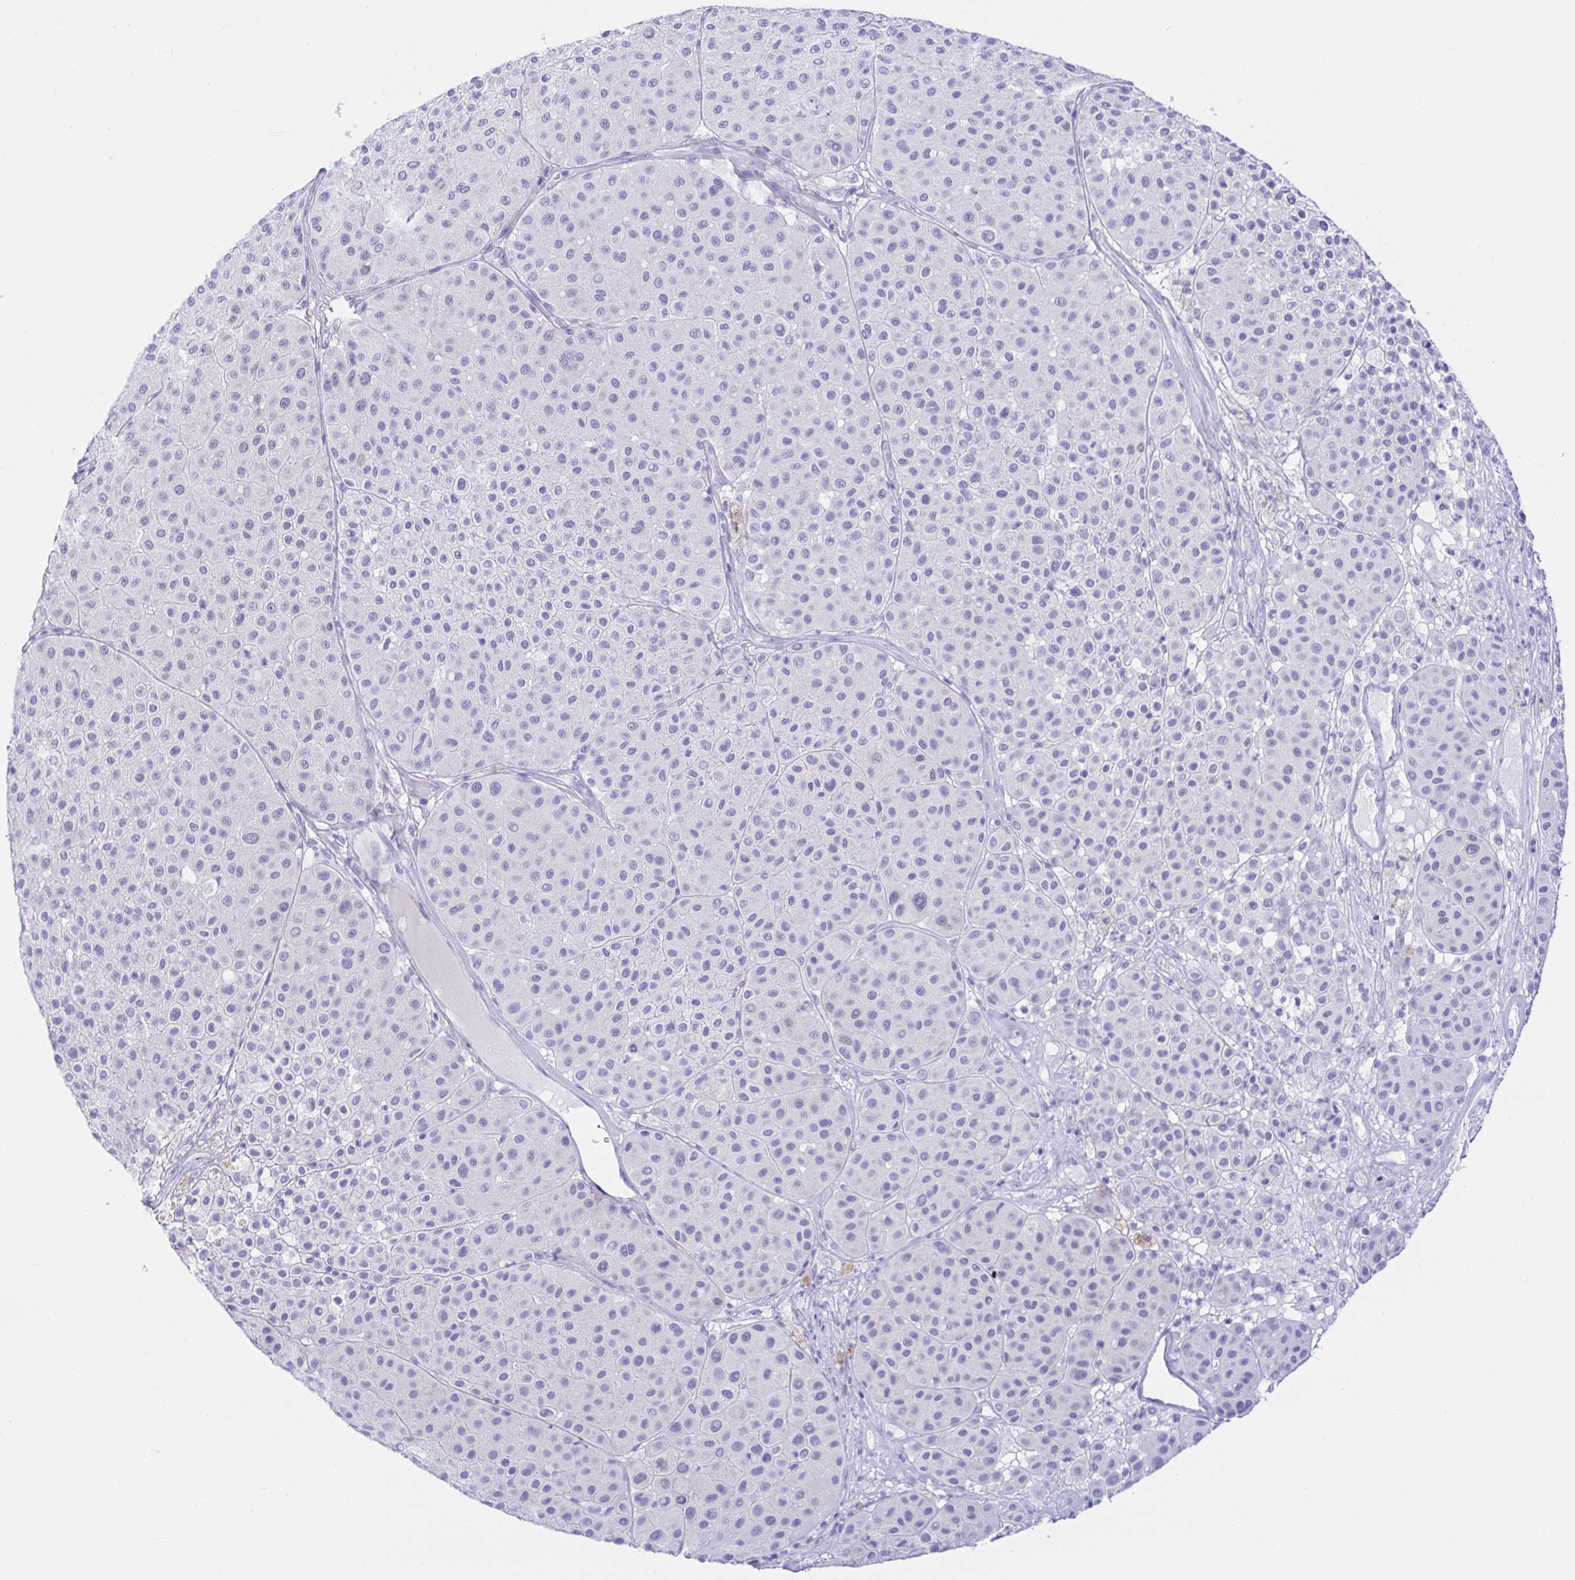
{"staining": {"intensity": "negative", "quantity": "none", "location": "none"}, "tissue": "melanoma", "cell_type": "Tumor cells", "image_type": "cancer", "snomed": [{"axis": "morphology", "description": "Malignant melanoma, Metastatic site"}, {"axis": "topography", "description": "Smooth muscle"}], "caption": "This image is of malignant melanoma (metastatic site) stained with immunohistochemistry (IHC) to label a protein in brown with the nuclei are counter-stained blue. There is no expression in tumor cells.", "gene": "PAX8", "patient": {"sex": "male", "age": 41}}